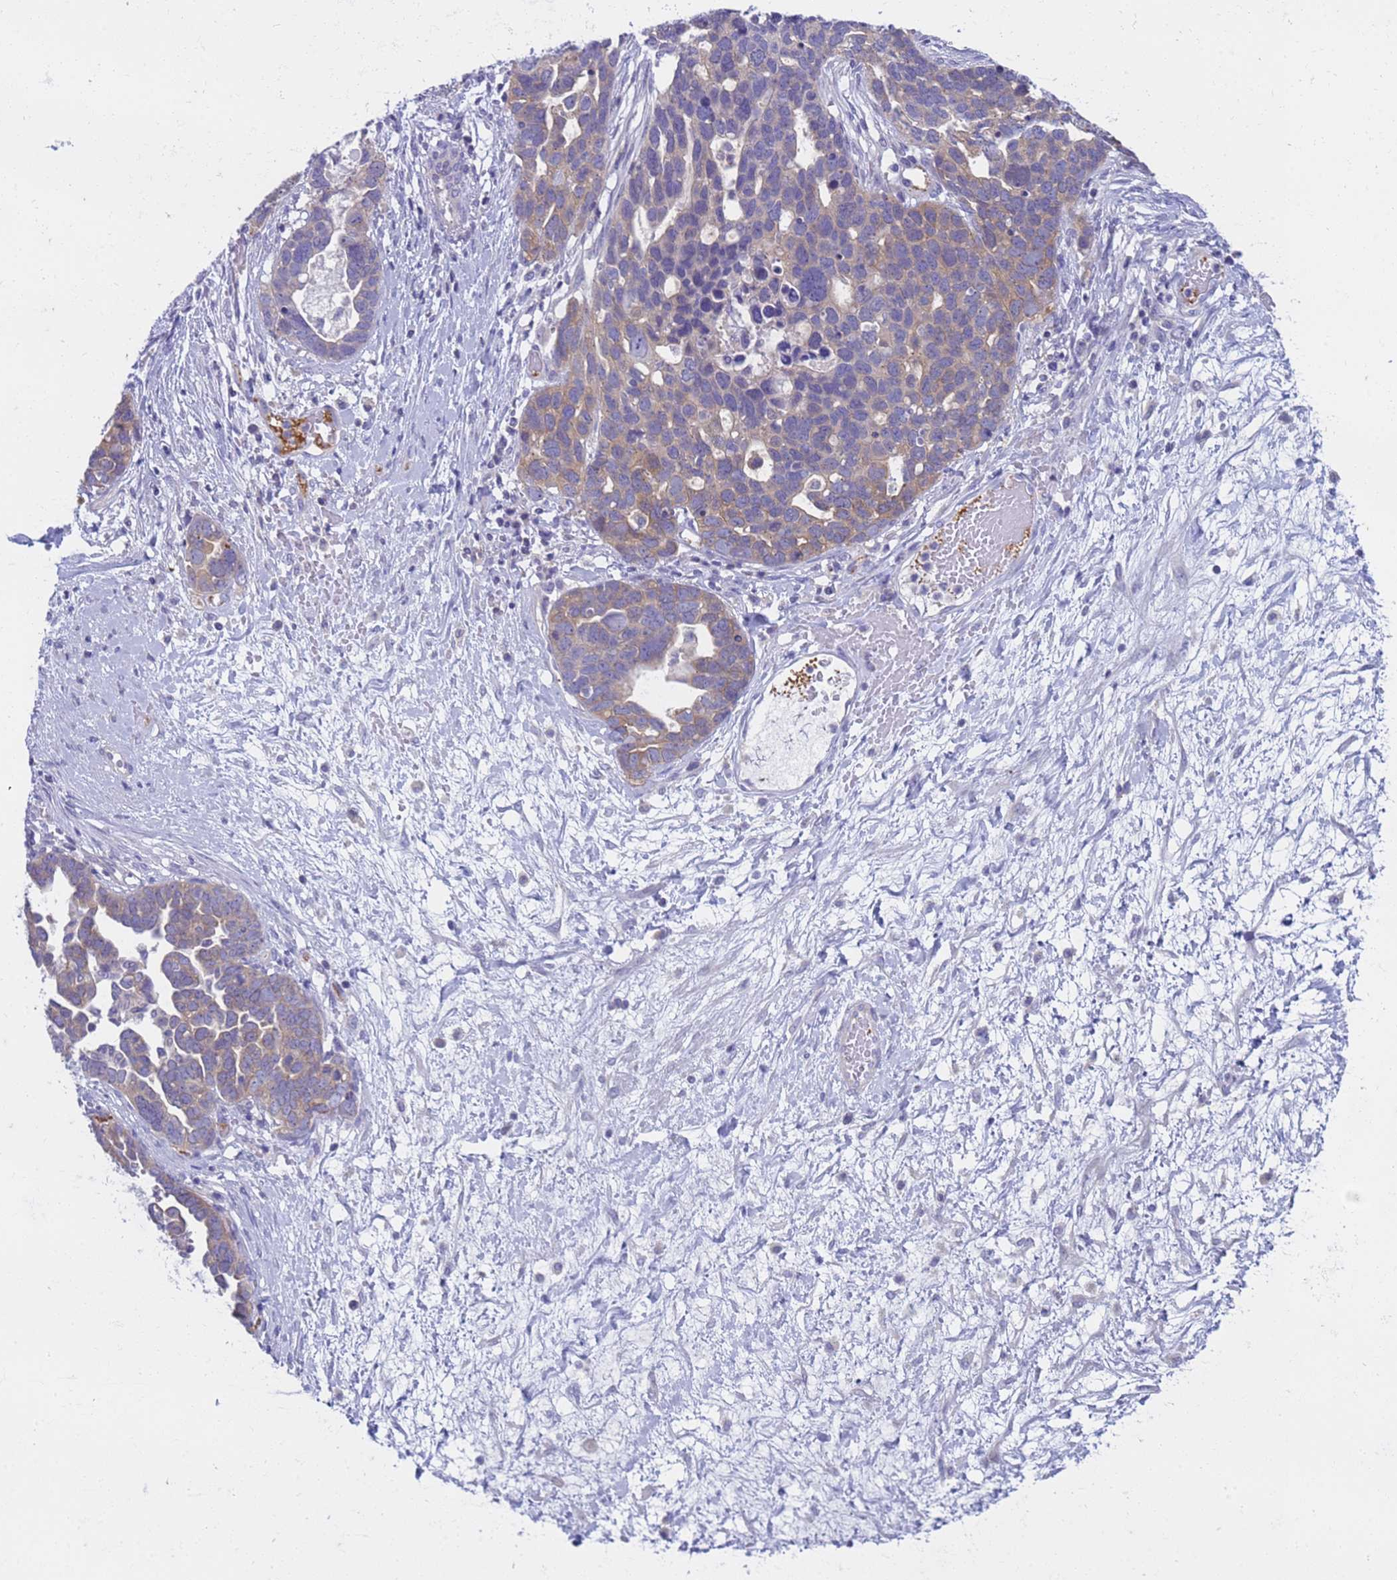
{"staining": {"intensity": "weak", "quantity": "25%-75%", "location": "cytoplasmic/membranous"}, "tissue": "ovarian cancer", "cell_type": "Tumor cells", "image_type": "cancer", "snomed": [{"axis": "morphology", "description": "Cystadenocarcinoma, serous, NOS"}, {"axis": "topography", "description": "Ovary"}], "caption": "Protein staining of ovarian cancer tissue reveals weak cytoplasmic/membranous staining in approximately 25%-75% of tumor cells. The staining is performed using DAB brown chromogen to label protein expression. The nuclei are counter-stained blue using hematoxylin.", "gene": "CAPN7", "patient": {"sex": "female", "age": 54}}